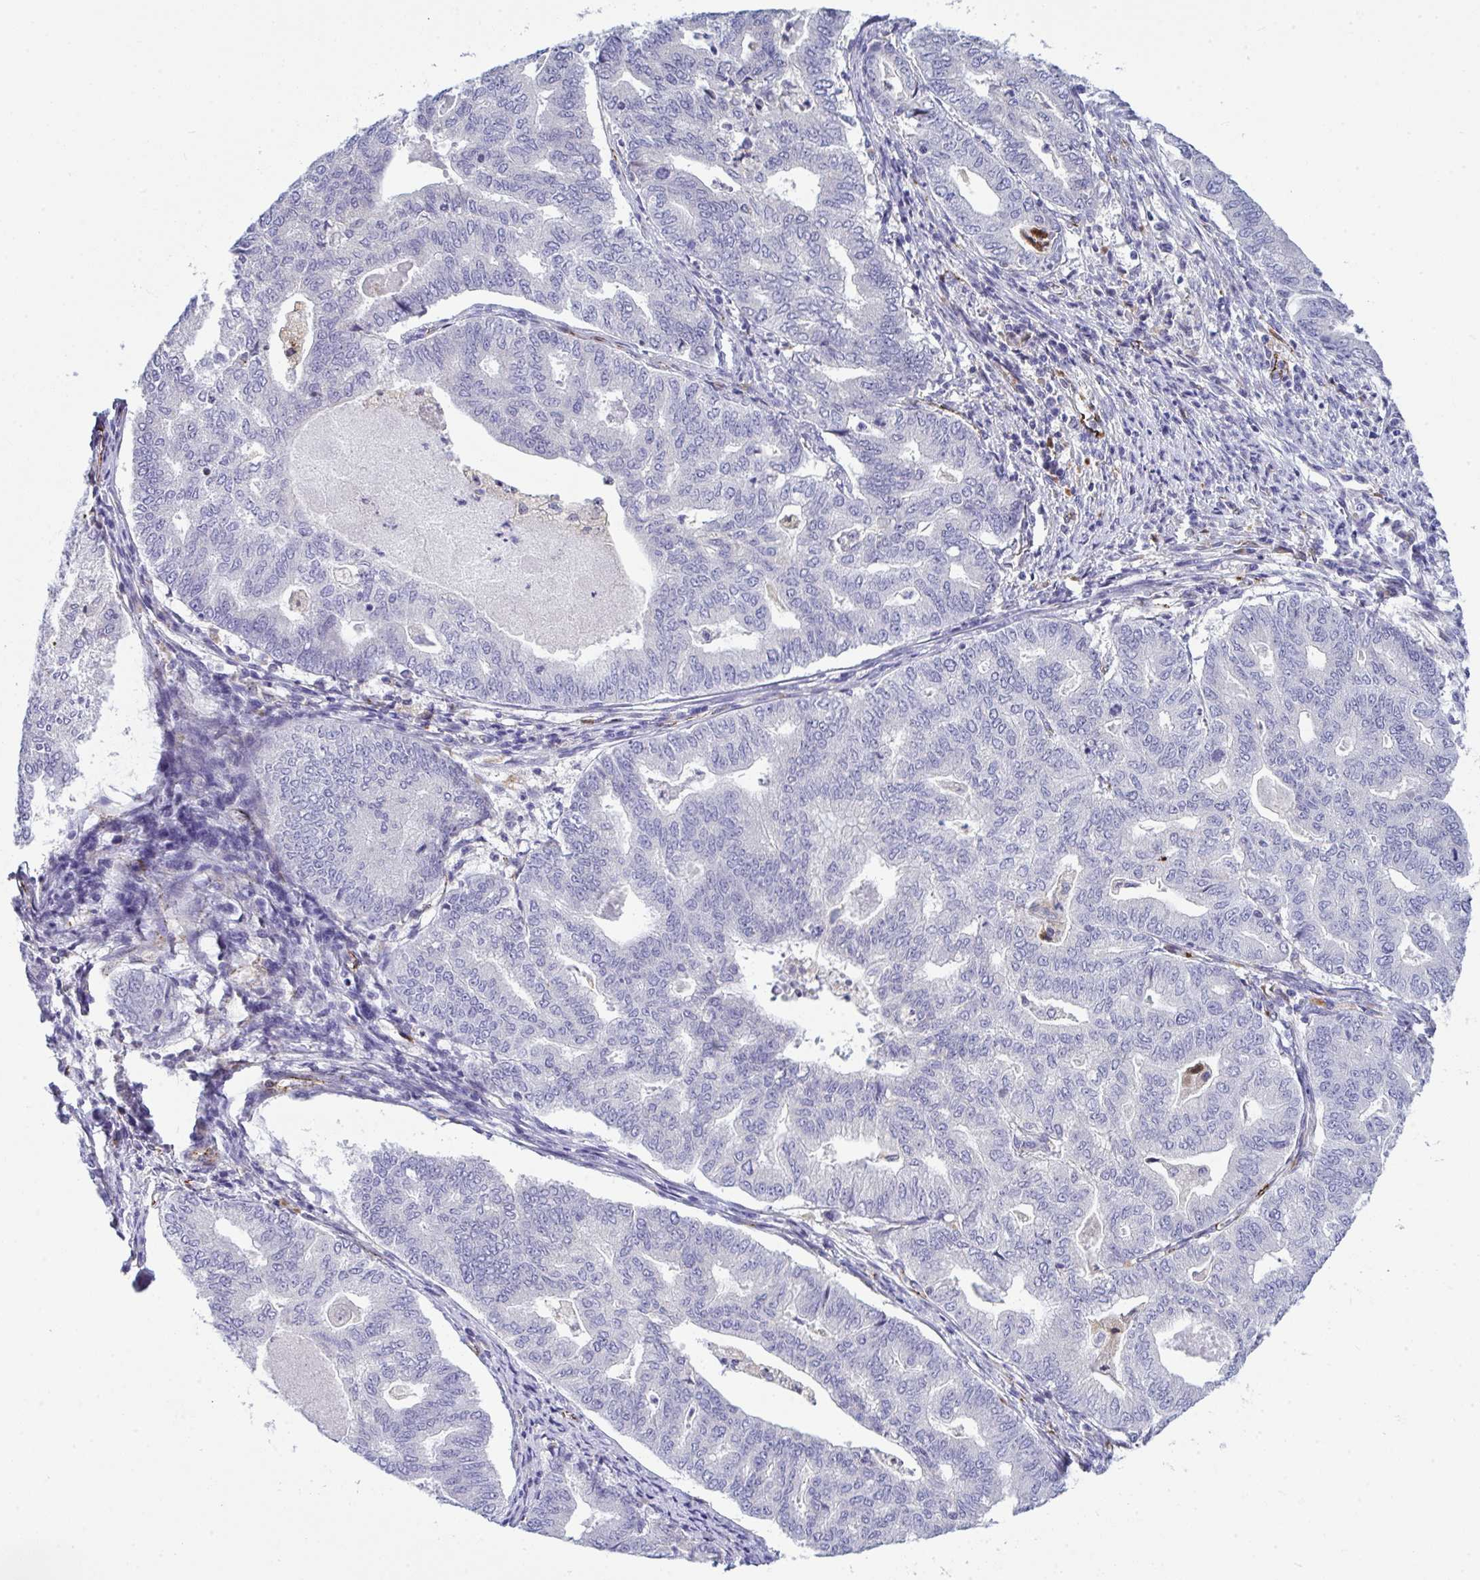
{"staining": {"intensity": "negative", "quantity": "none", "location": "none"}, "tissue": "endometrial cancer", "cell_type": "Tumor cells", "image_type": "cancer", "snomed": [{"axis": "morphology", "description": "Adenocarcinoma, NOS"}, {"axis": "topography", "description": "Endometrium"}], "caption": "IHC micrograph of neoplastic tissue: human endometrial cancer (adenocarcinoma) stained with DAB (3,3'-diaminobenzidine) exhibits no significant protein positivity in tumor cells.", "gene": "TOR1AIP2", "patient": {"sex": "female", "age": 79}}